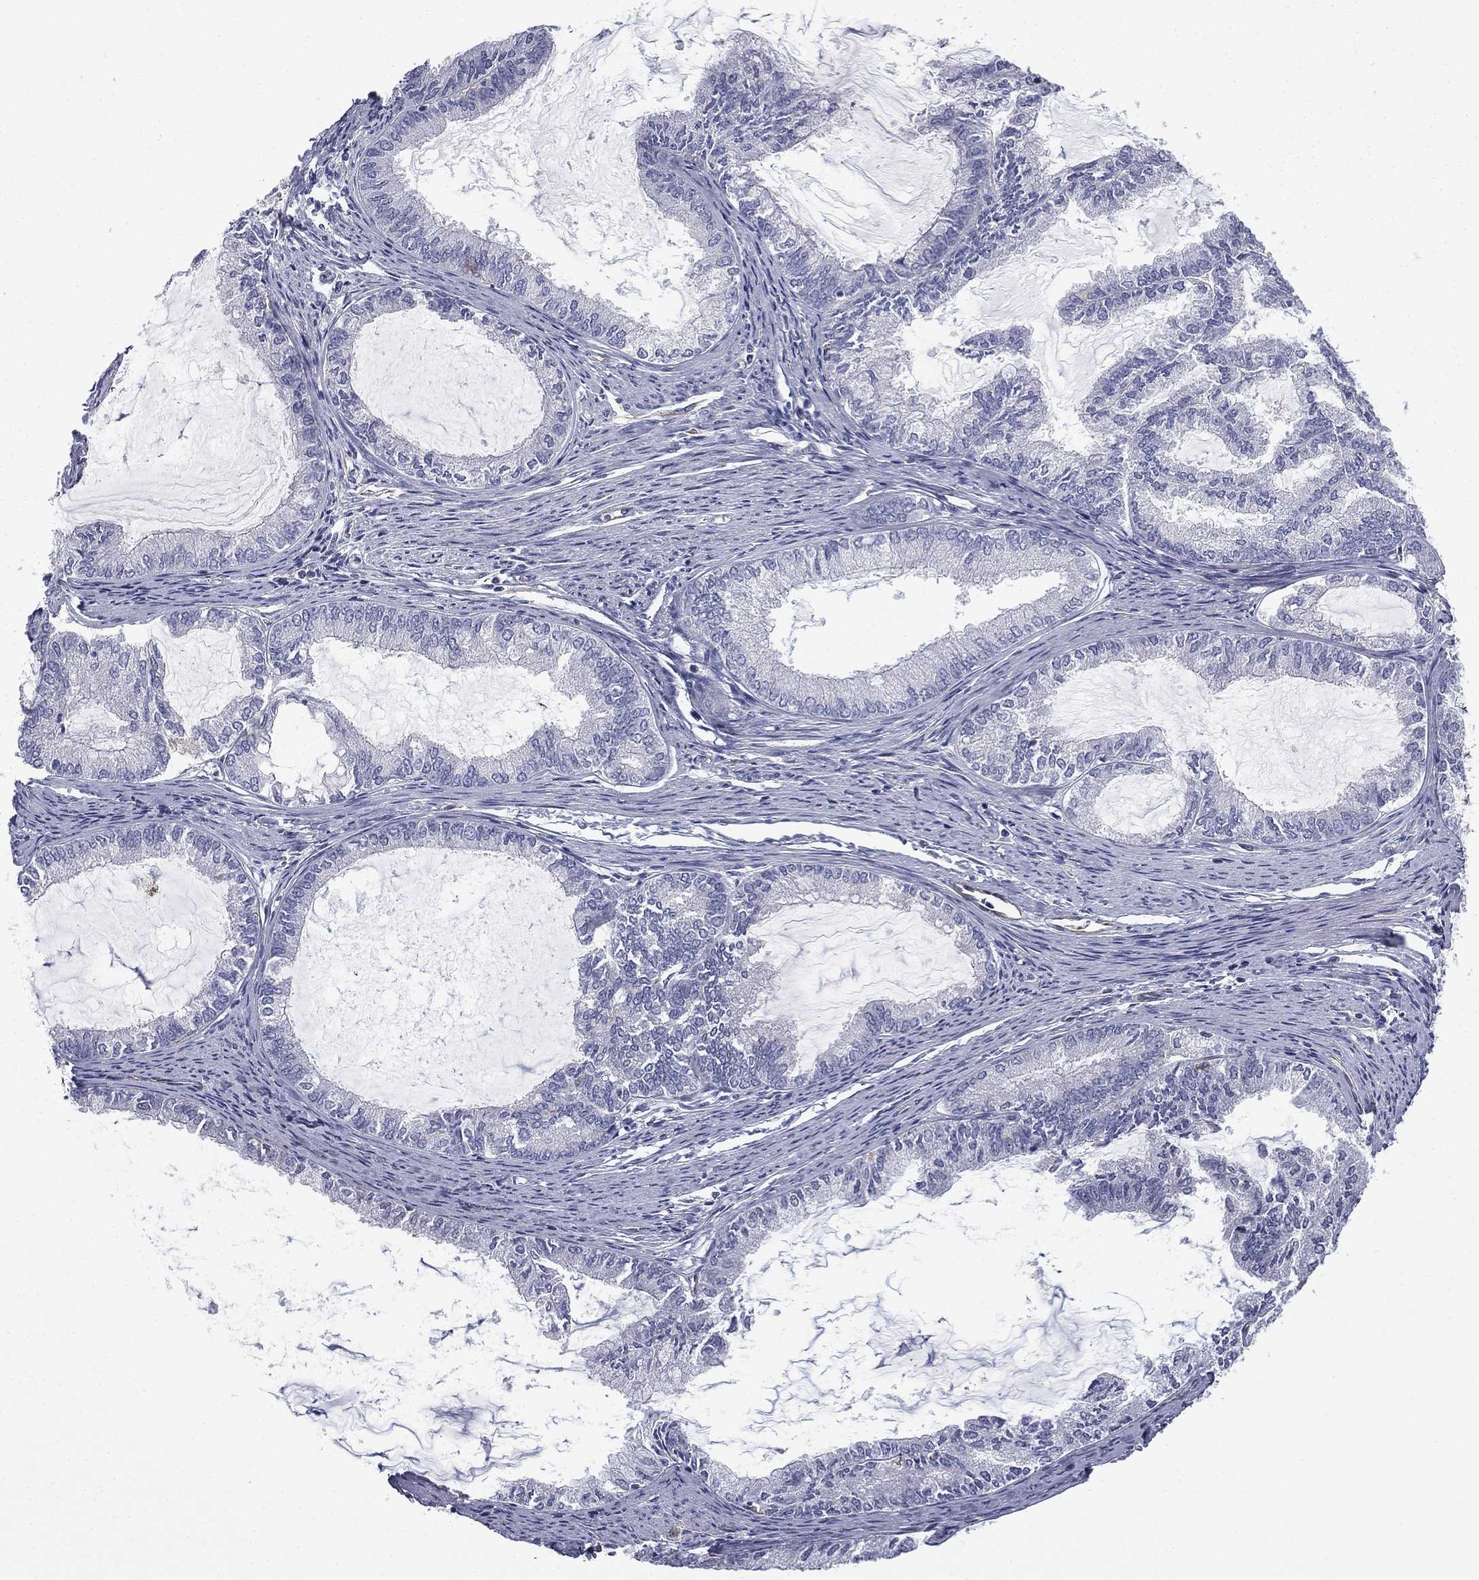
{"staining": {"intensity": "negative", "quantity": "none", "location": "none"}, "tissue": "endometrial cancer", "cell_type": "Tumor cells", "image_type": "cancer", "snomed": [{"axis": "morphology", "description": "Adenocarcinoma, NOS"}, {"axis": "topography", "description": "Endometrium"}], "caption": "Immunohistochemistry (IHC) photomicrograph of neoplastic tissue: human endometrial cancer stained with DAB (3,3'-diaminobenzidine) displays no significant protein staining in tumor cells.", "gene": "SCUBE1", "patient": {"sex": "female", "age": 86}}